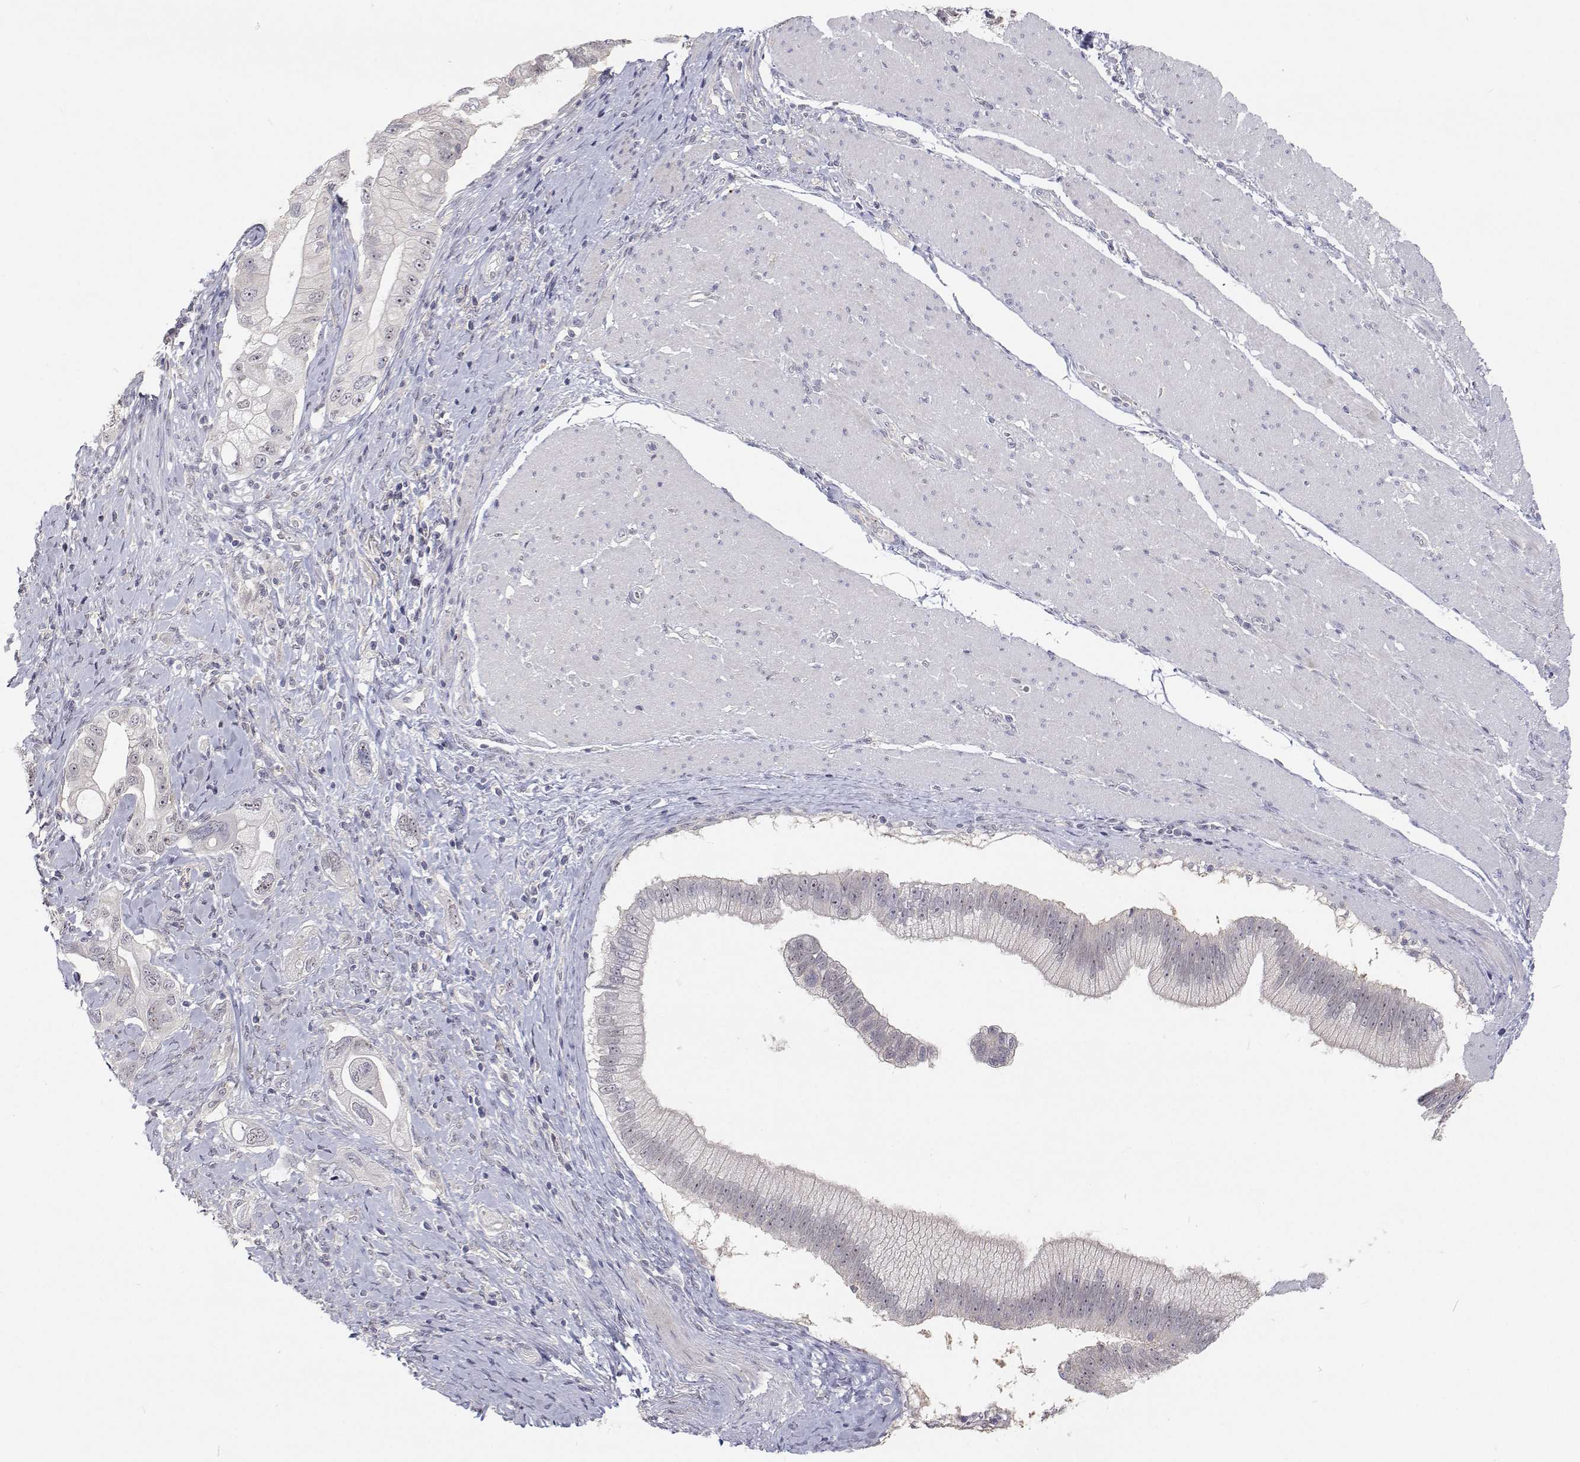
{"staining": {"intensity": "negative", "quantity": "none", "location": "none"}, "tissue": "pancreatic cancer", "cell_type": "Tumor cells", "image_type": "cancer", "snomed": [{"axis": "morphology", "description": "Adenocarcinoma, NOS"}, {"axis": "topography", "description": "Pancreas"}], "caption": "Pancreatic adenocarcinoma was stained to show a protein in brown. There is no significant positivity in tumor cells.", "gene": "MYPN", "patient": {"sex": "male", "age": 70}}